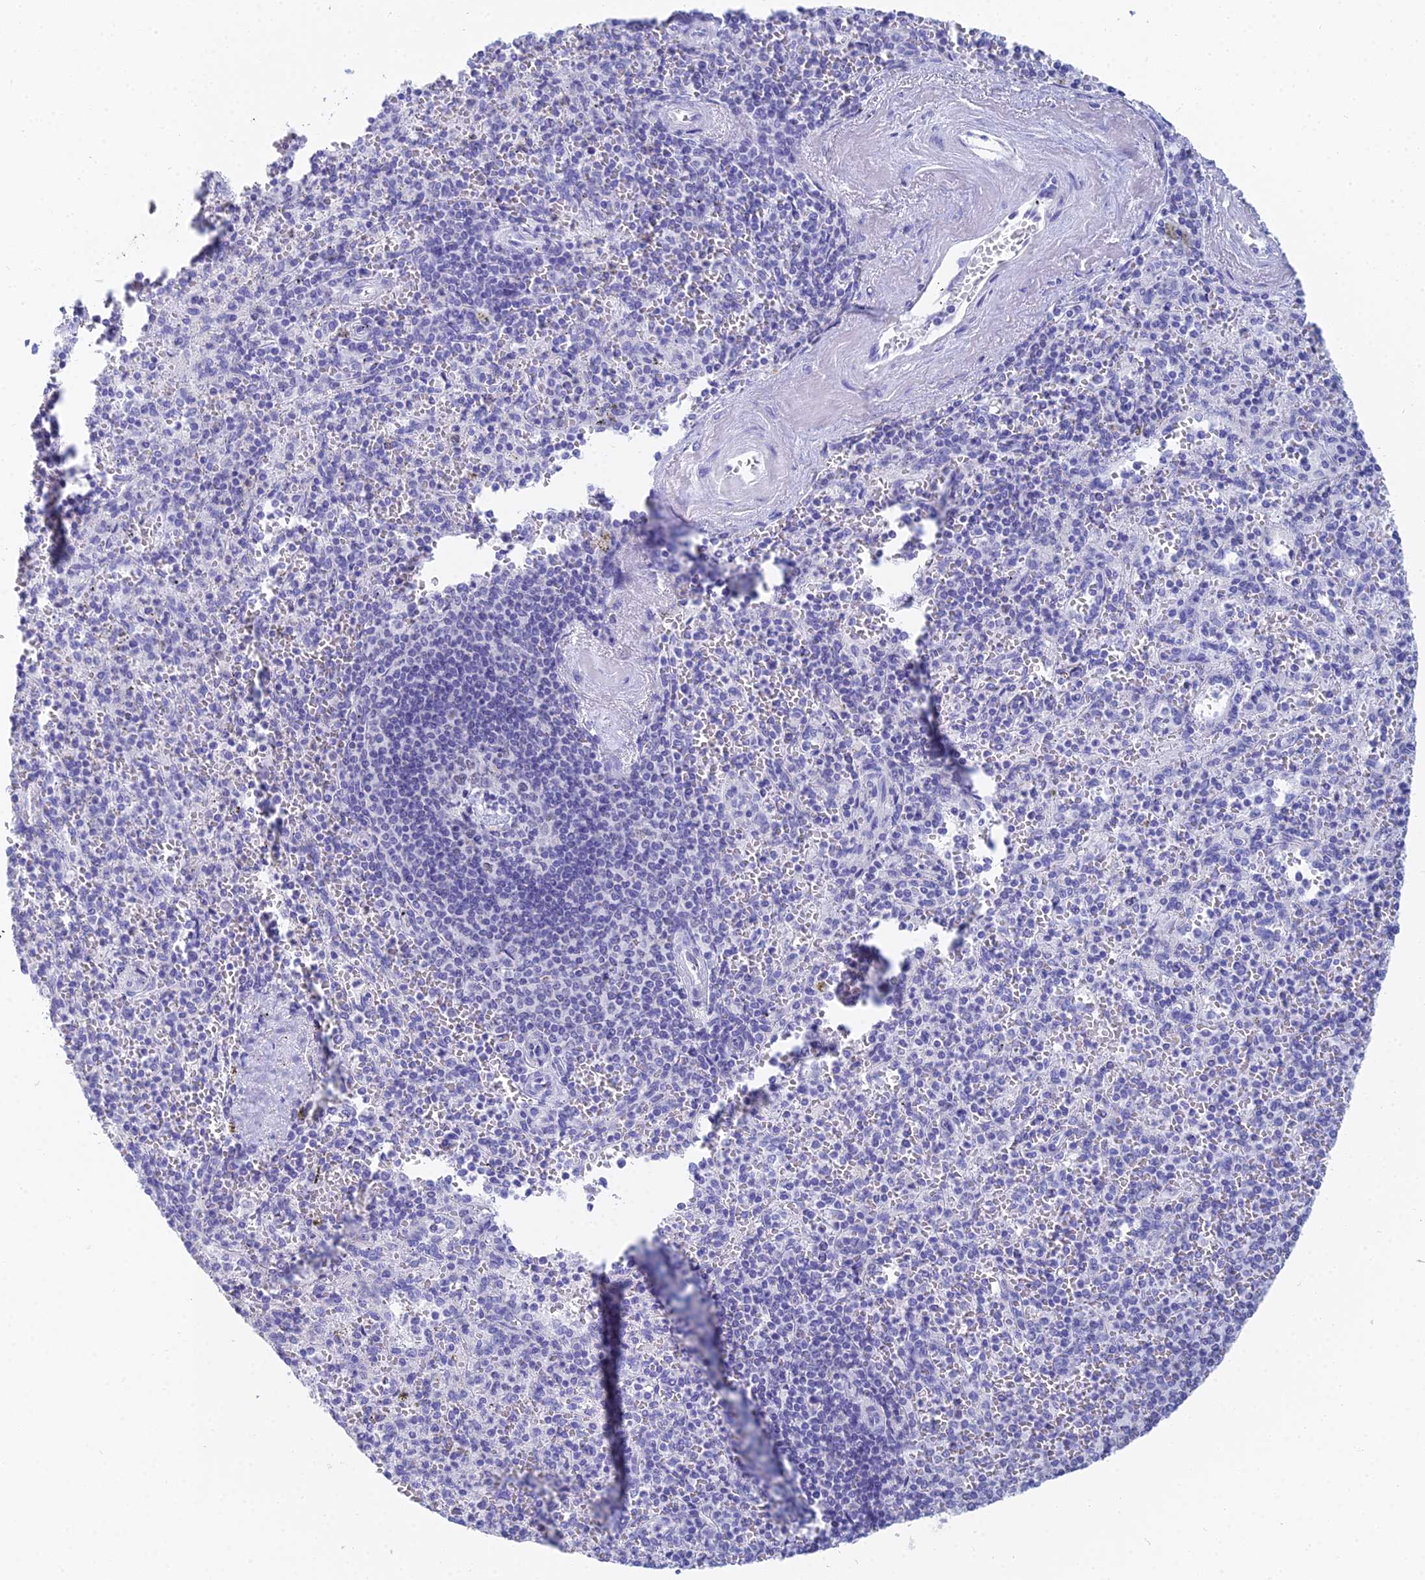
{"staining": {"intensity": "negative", "quantity": "none", "location": "none"}, "tissue": "spleen", "cell_type": "Cells in red pulp", "image_type": "normal", "snomed": [{"axis": "morphology", "description": "Normal tissue, NOS"}, {"axis": "morphology", "description": "Degeneration, NOS"}, {"axis": "topography", "description": "Spleen"}], "caption": "IHC micrograph of benign spleen: human spleen stained with DAB (3,3'-diaminobenzidine) displays no significant protein staining in cells in red pulp.", "gene": "MCM2", "patient": {"sex": "male", "age": 56}}